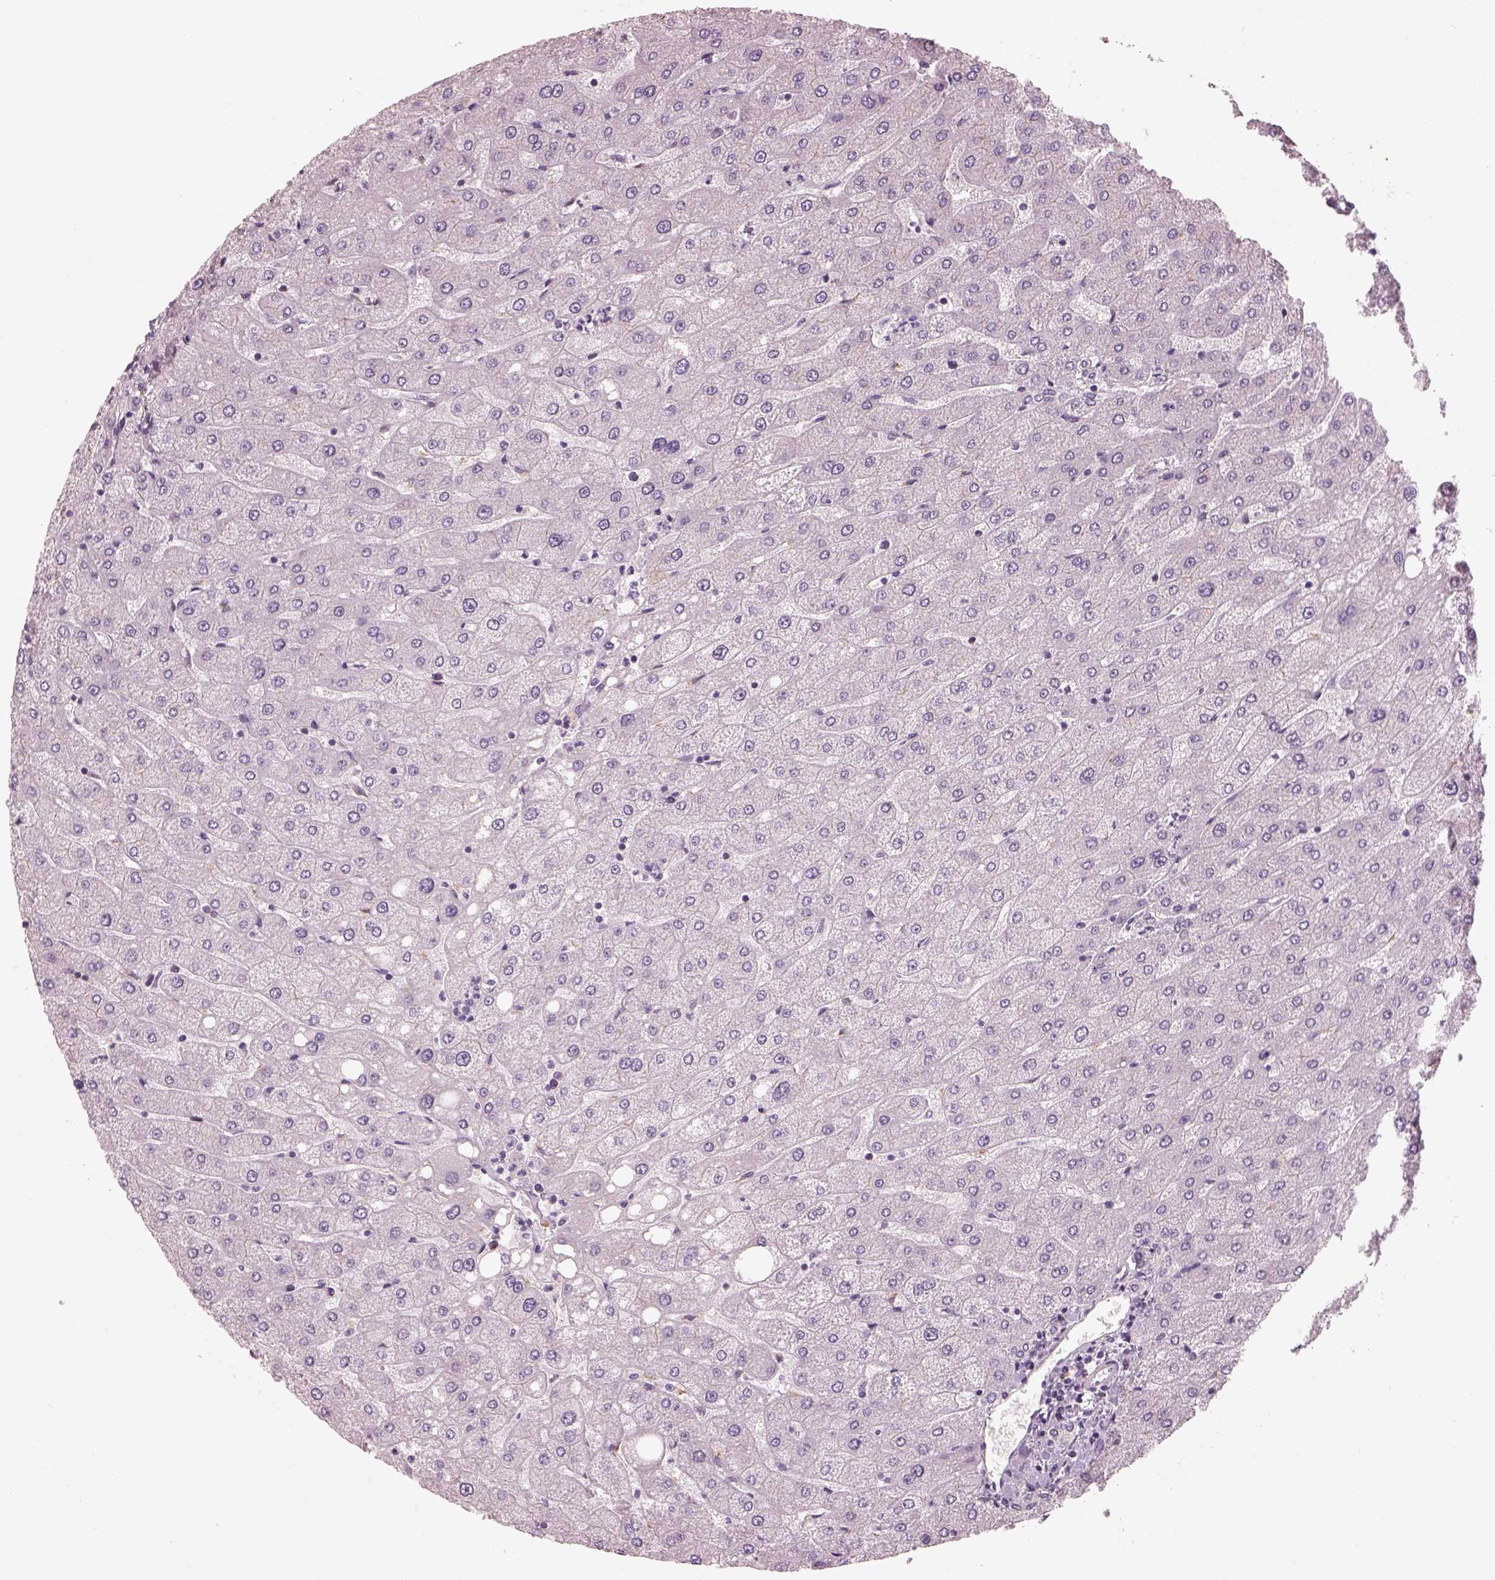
{"staining": {"intensity": "negative", "quantity": "none", "location": "none"}, "tissue": "liver", "cell_type": "Cholangiocytes", "image_type": "normal", "snomed": [{"axis": "morphology", "description": "Normal tissue, NOS"}, {"axis": "topography", "description": "Liver"}], "caption": "Human liver stained for a protein using IHC exhibits no staining in cholangiocytes.", "gene": "CDS1", "patient": {"sex": "male", "age": 67}}